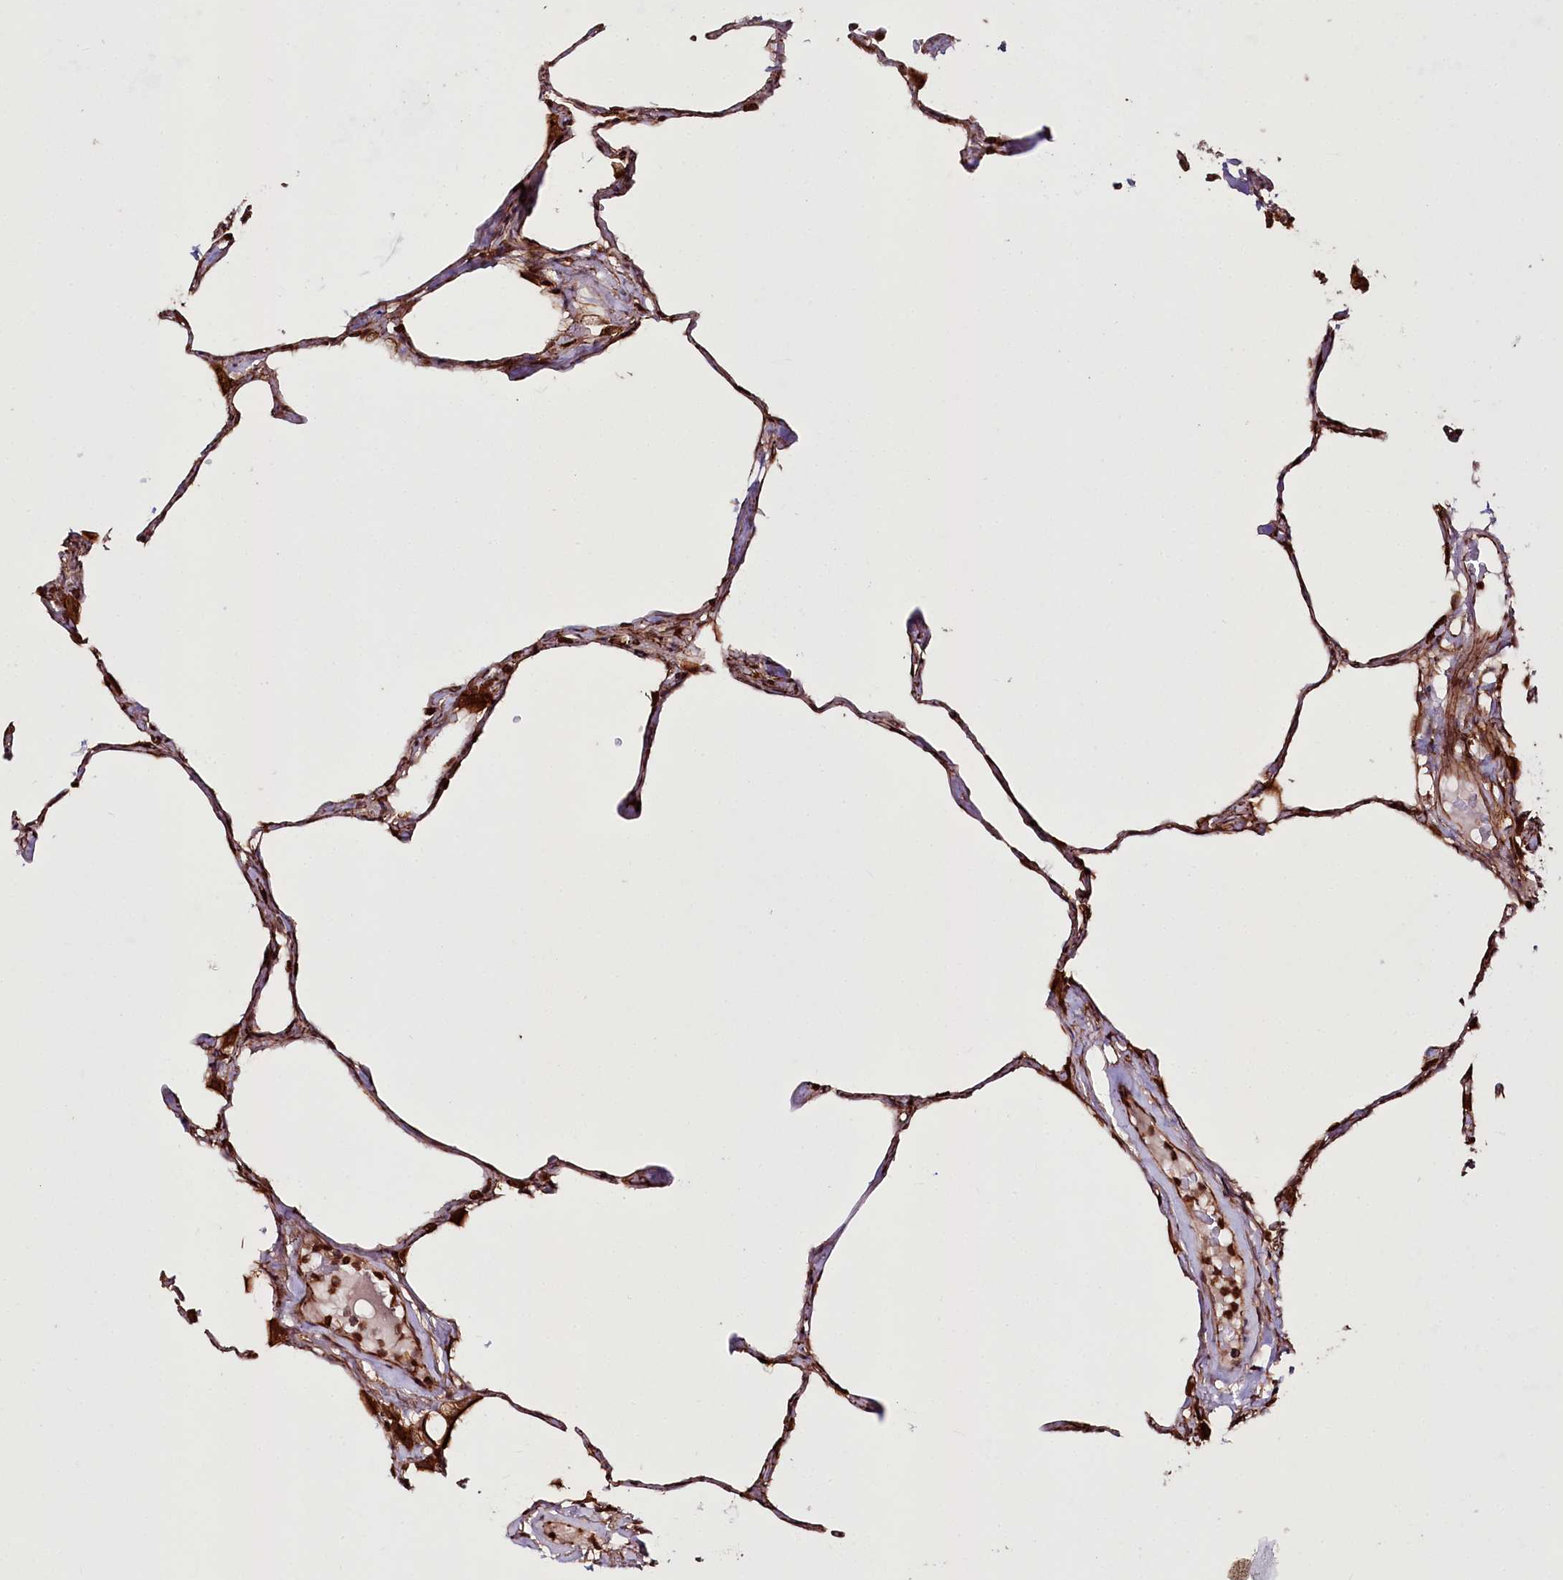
{"staining": {"intensity": "strong", "quantity": ">75%", "location": "cytoplasmic/membranous"}, "tissue": "lung", "cell_type": "Alveolar cells", "image_type": "normal", "snomed": [{"axis": "morphology", "description": "Normal tissue, NOS"}, {"axis": "topography", "description": "Lung"}], "caption": "Benign lung exhibits strong cytoplasmic/membranous staining in about >75% of alveolar cells, visualized by immunohistochemistry. (brown staining indicates protein expression, while blue staining denotes nuclei).", "gene": "DHX29", "patient": {"sex": "male", "age": 65}}